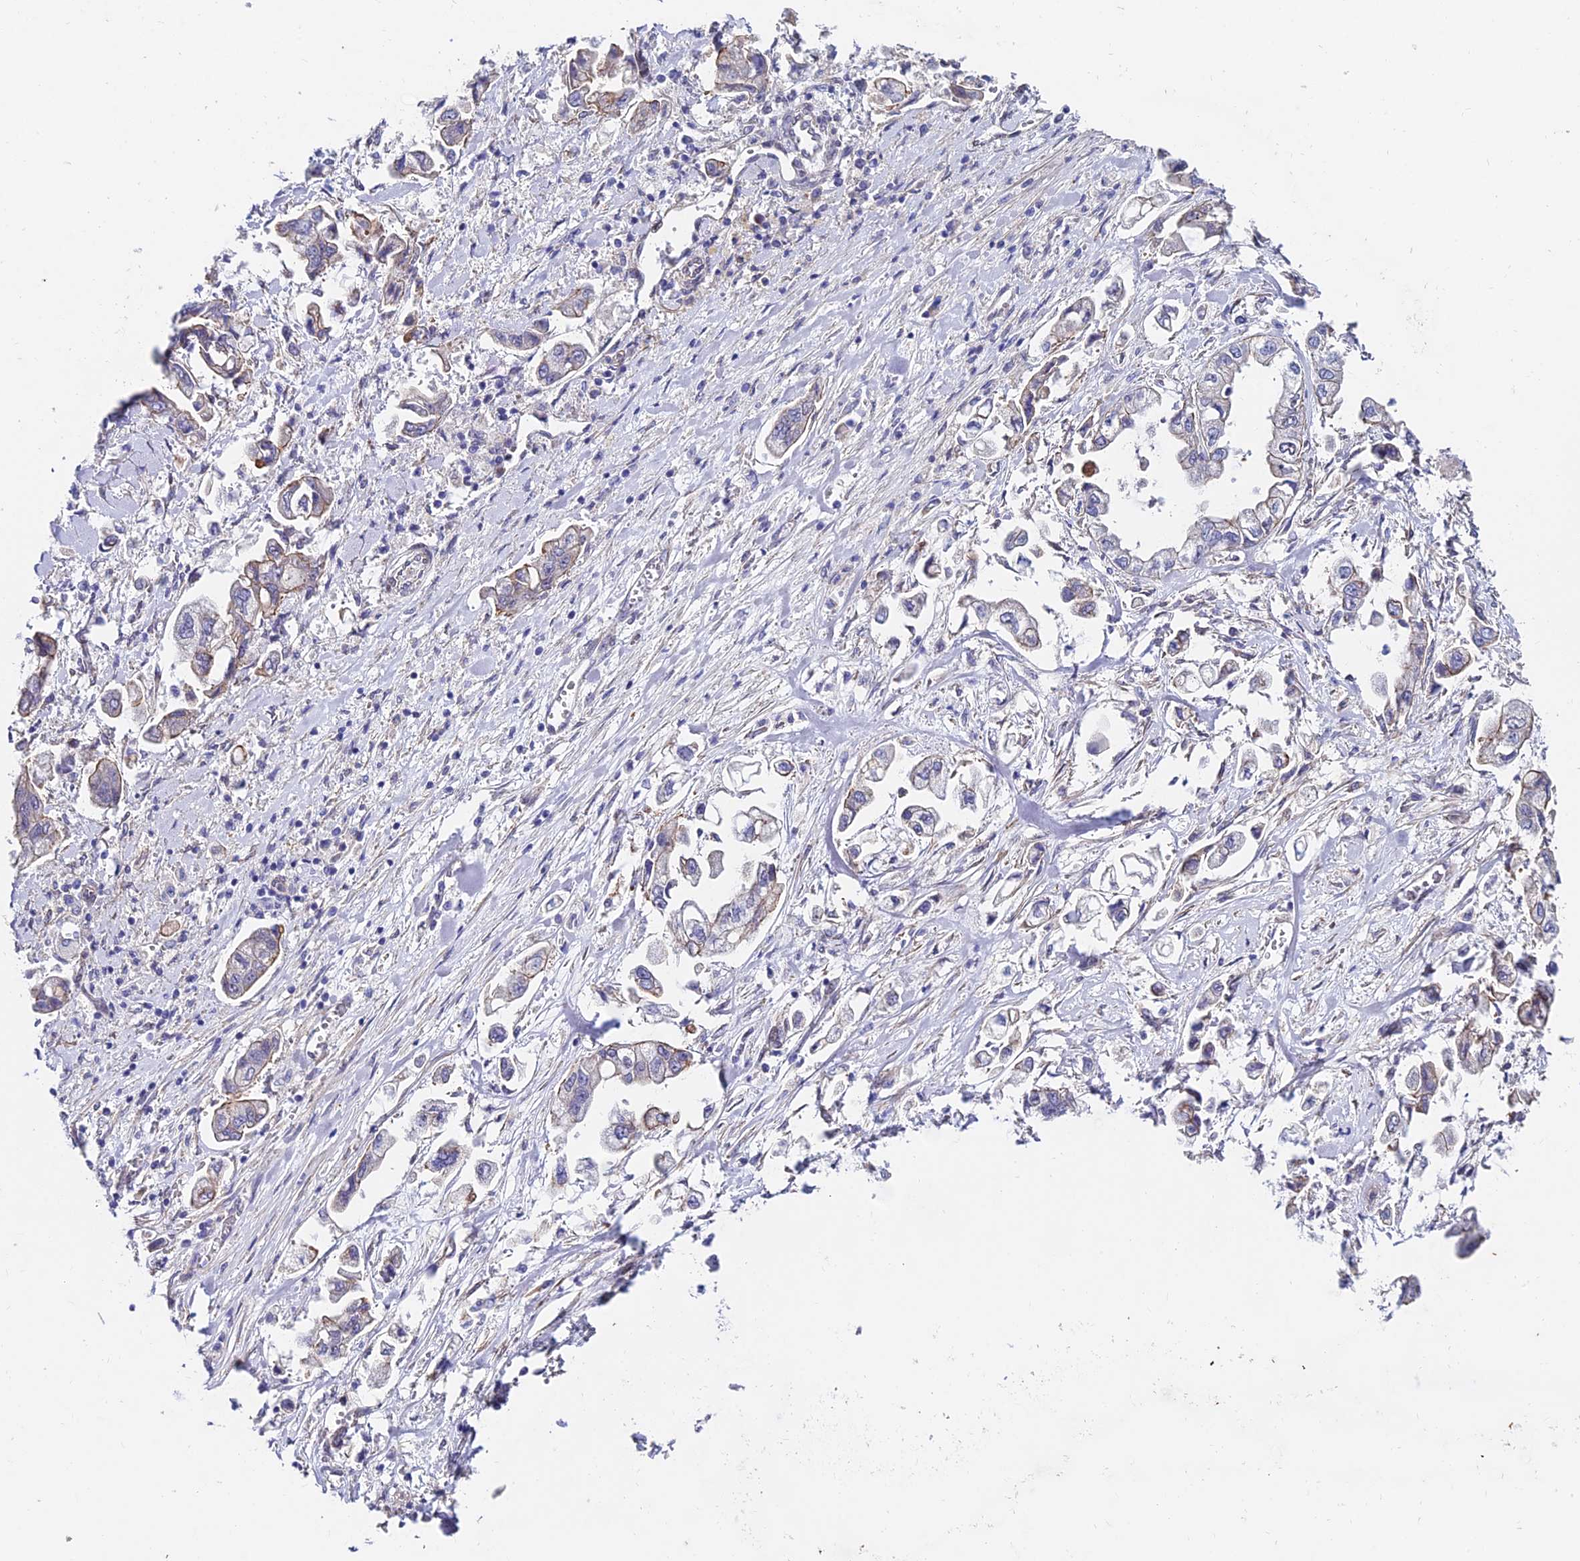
{"staining": {"intensity": "weak", "quantity": "<25%", "location": "cytoplasmic/membranous"}, "tissue": "stomach cancer", "cell_type": "Tumor cells", "image_type": "cancer", "snomed": [{"axis": "morphology", "description": "Adenocarcinoma, NOS"}, {"axis": "topography", "description": "Stomach"}], "caption": "Stomach cancer (adenocarcinoma) was stained to show a protein in brown. There is no significant staining in tumor cells. (DAB IHC, high magnification).", "gene": "TRIM24", "patient": {"sex": "male", "age": 62}}